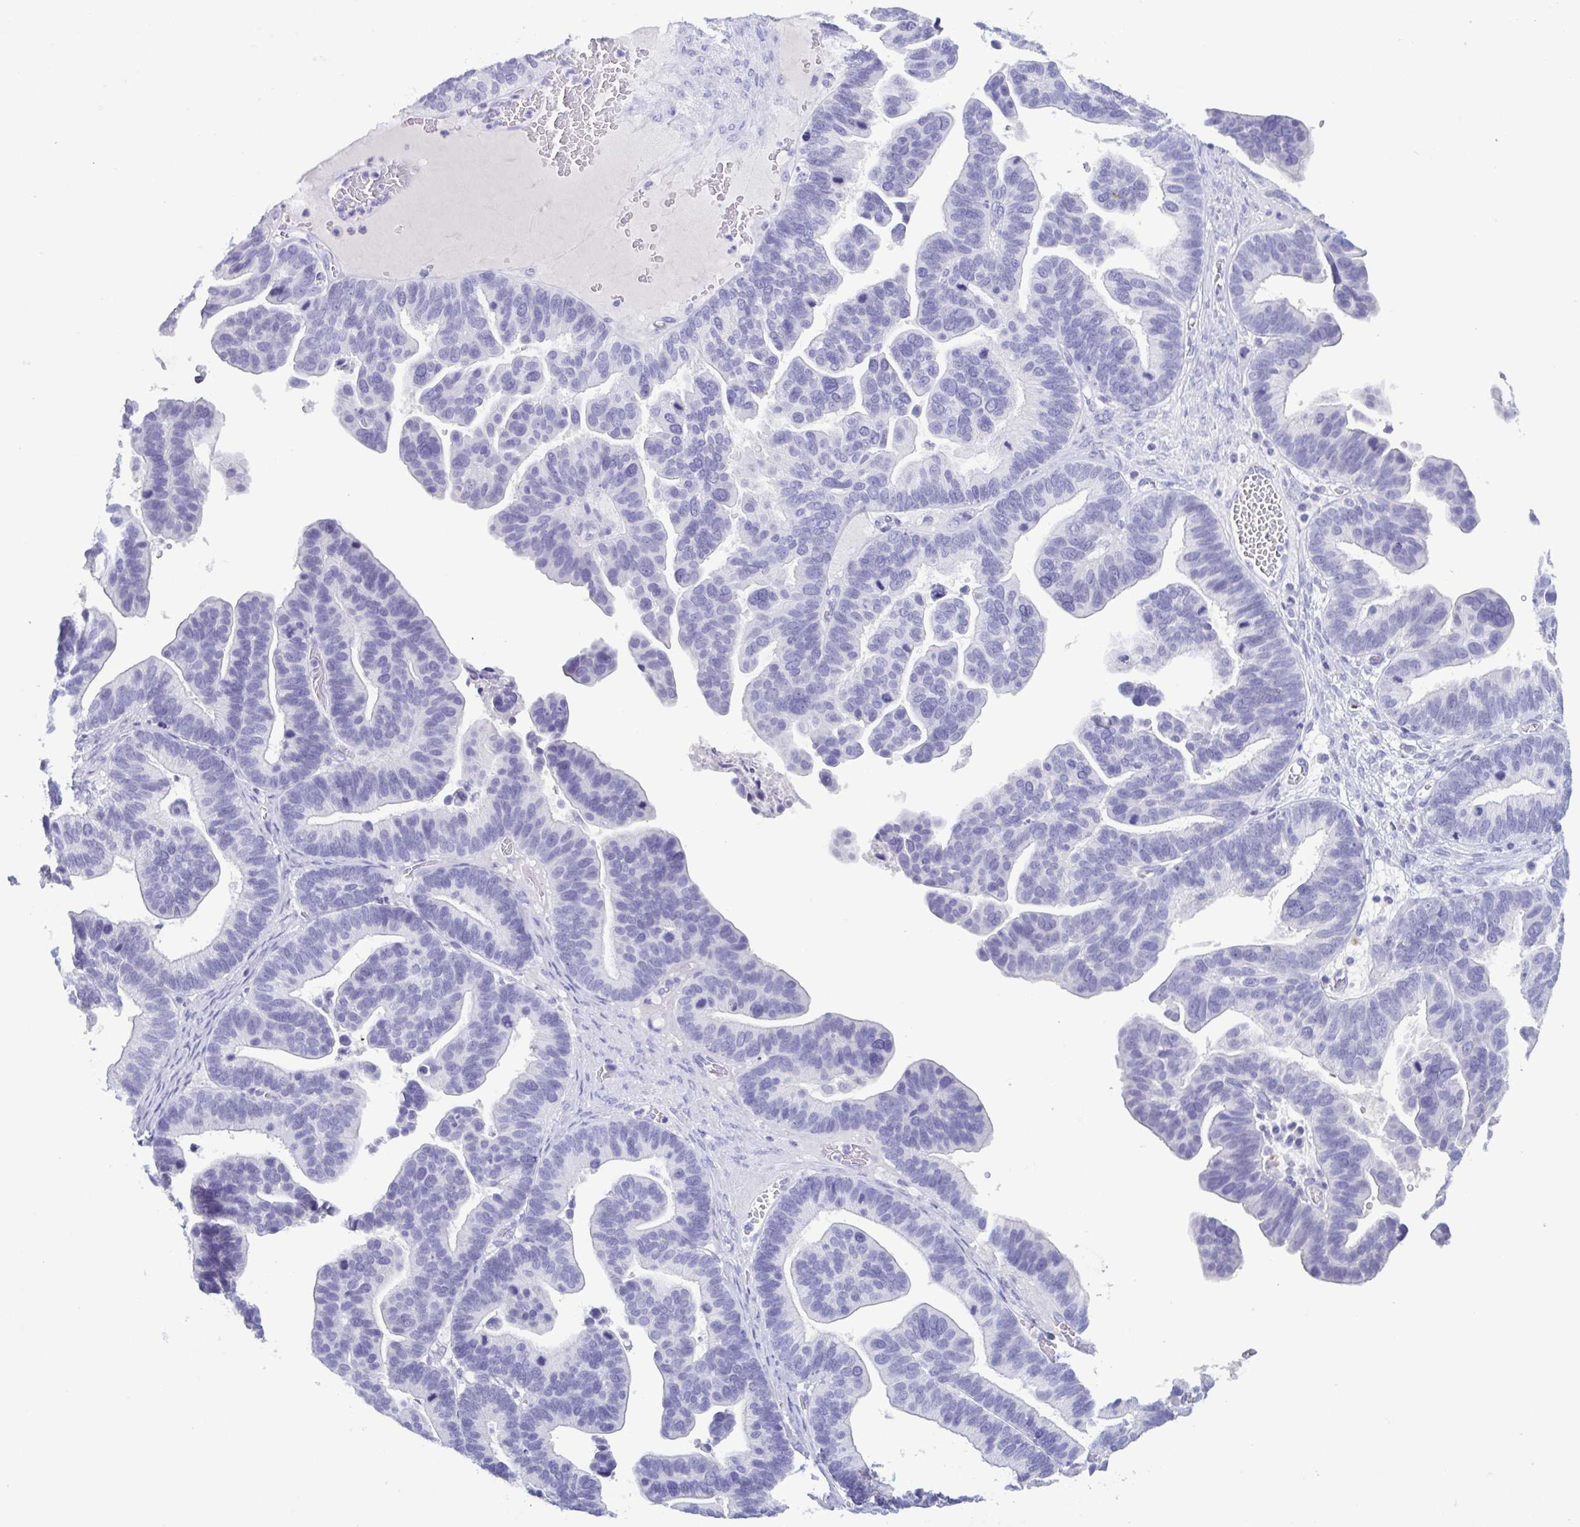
{"staining": {"intensity": "negative", "quantity": "none", "location": "none"}, "tissue": "ovarian cancer", "cell_type": "Tumor cells", "image_type": "cancer", "snomed": [{"axis": "morphology", "description": "Cystadenocarcinoma, serous, NOS"}, {"axis": "topography", "description": "Ovary"}], "caption": "Immunohistochemical staining of human serous cystadenocarcinoma (ovarian) exhibits no significant staining in tumor cells.", "gene": "LTF", "patient": {"sex": "female", "age": 56}}